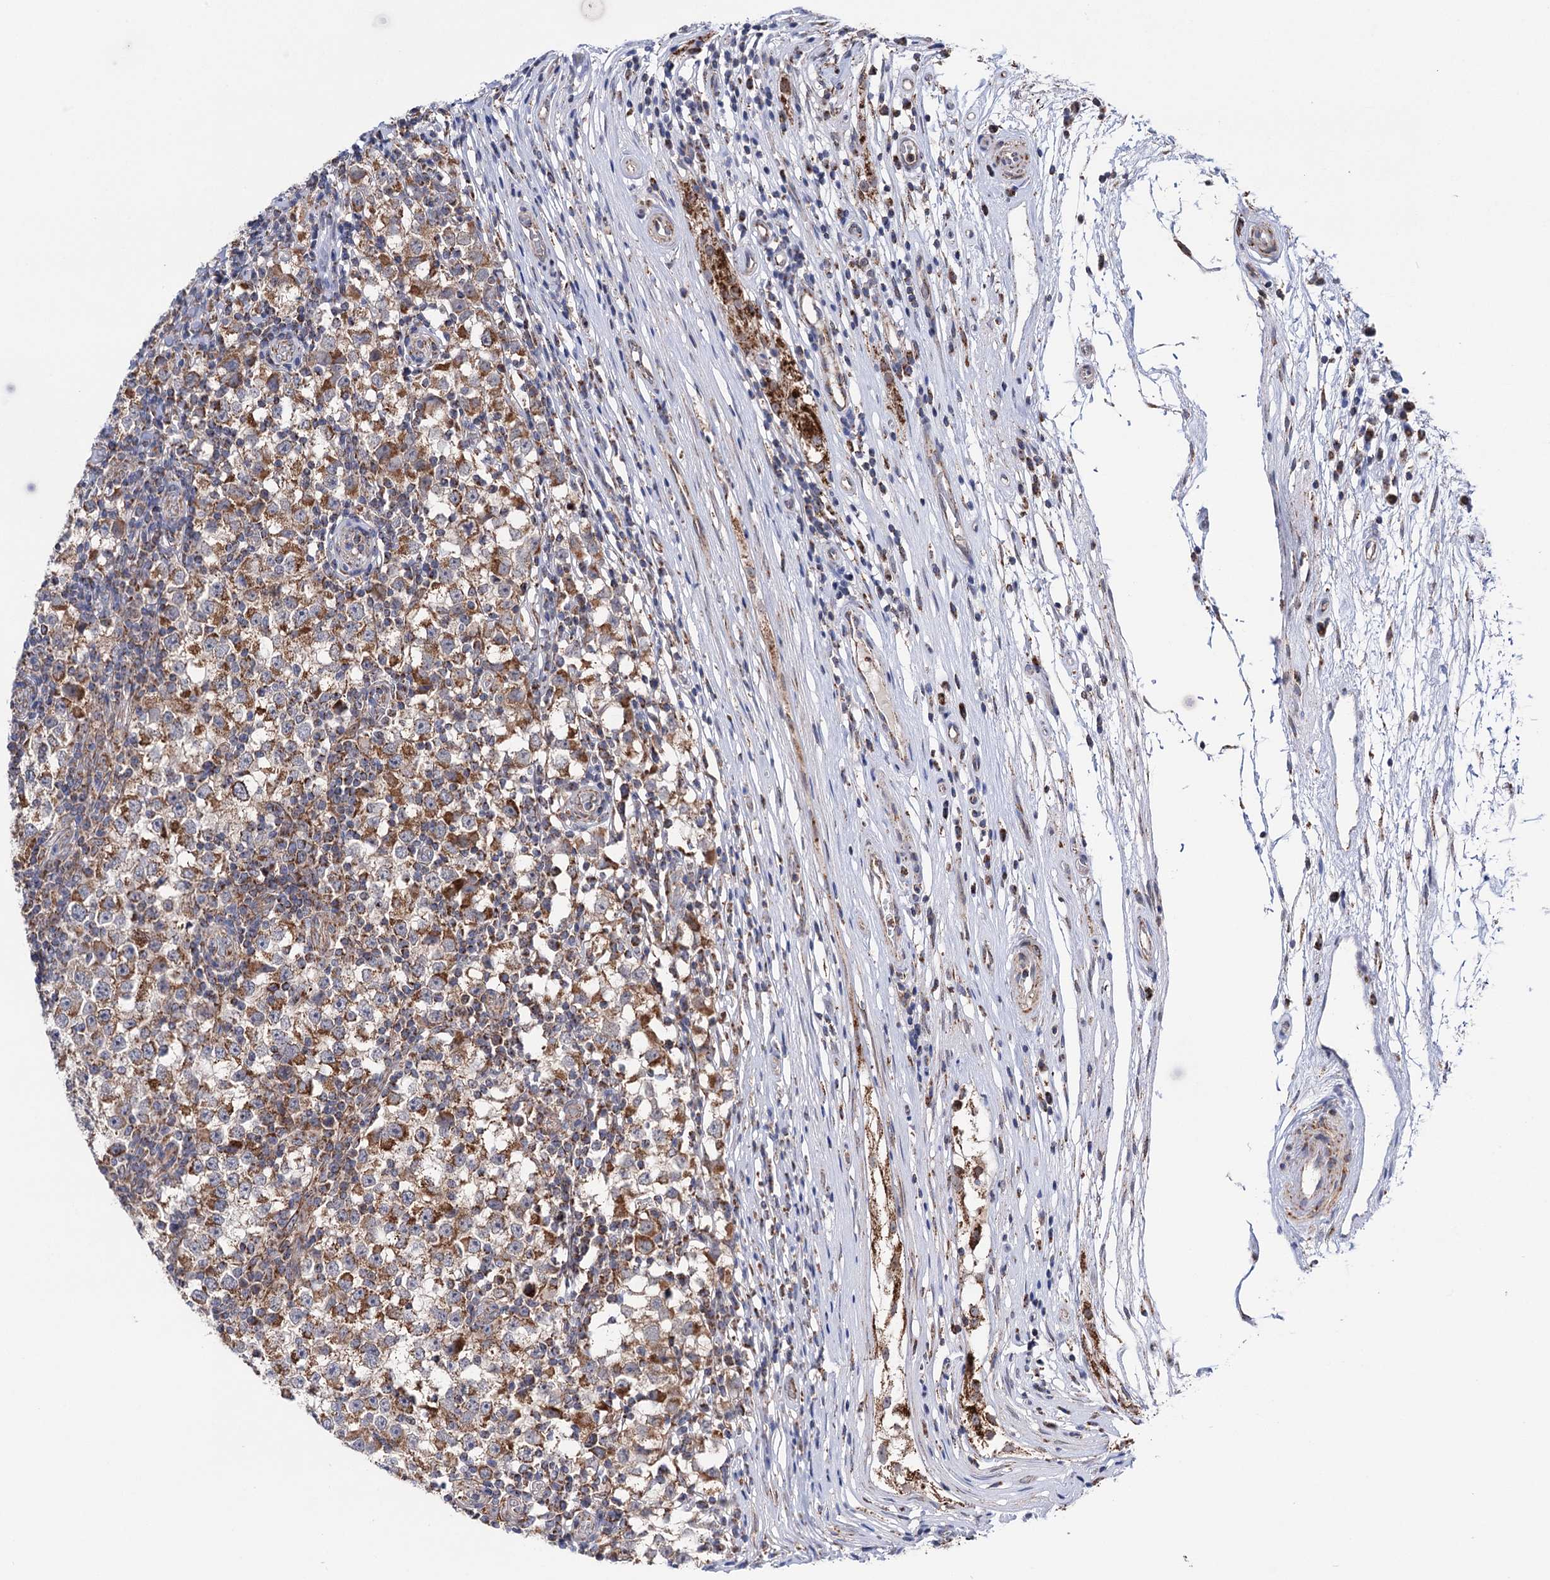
{"staining": {"intensity": "strong", "quantity": "<25%", "location": "cytoplasmic/membranous"}, "tissue": "testis cancer", "cell_type": "Tumor cells", "image_type": "cancer", "snomed": [{"axis": "morphology", "description": "Seminoma, NOS"}, {"axis": "topography", "description": "Testis"}], "caption": "Testis seminoma was stained to show a protein in brown. There is medium levels of strong cytoplasmic/membranous staining in approximately <25% of tumor cells.", "gene": "SUCLA2", "patient": {"sex": "male", "age": 65}}